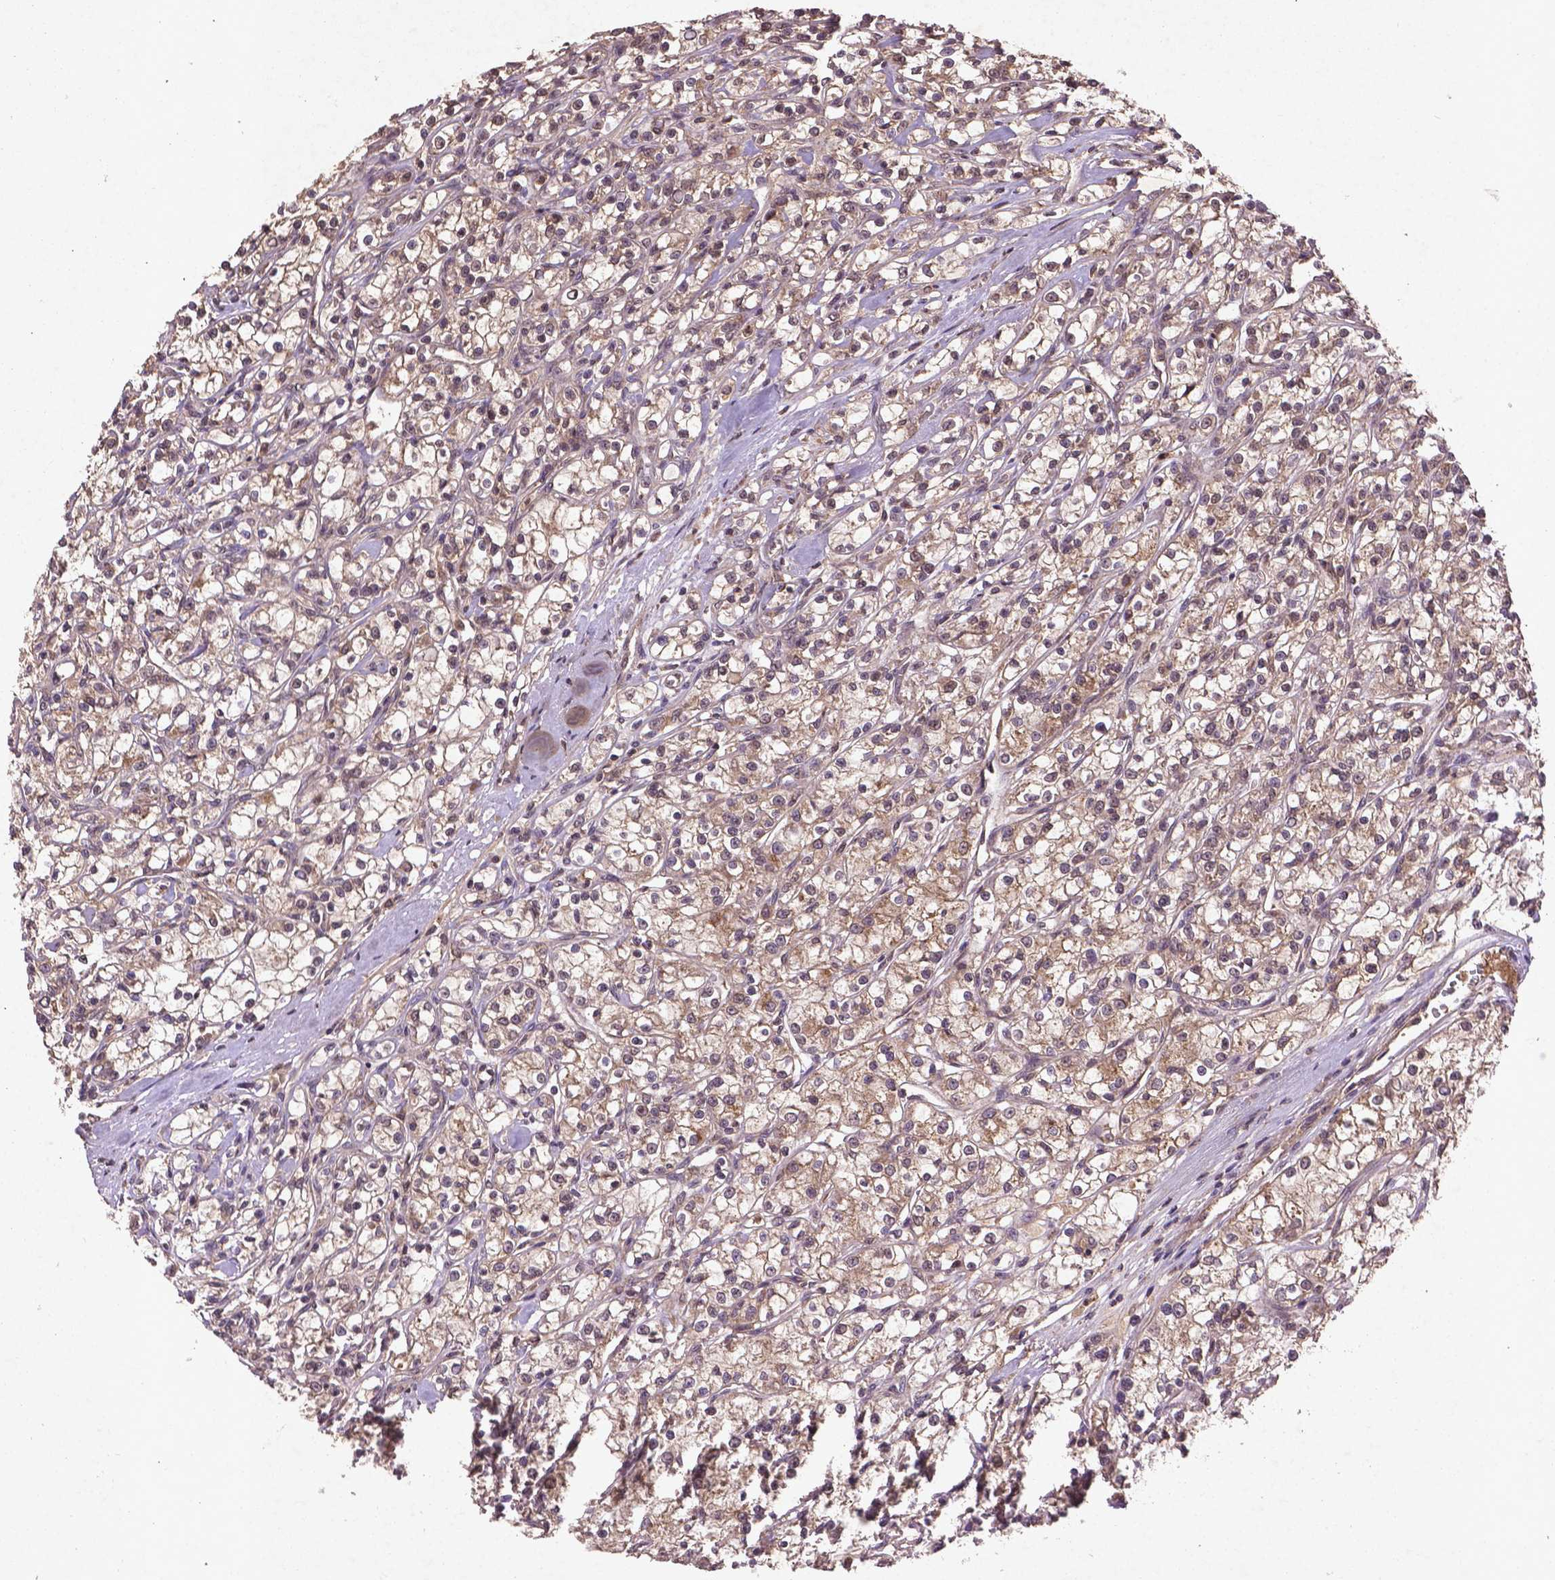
{"staining": {"intensity": "weak", "quantity": ">75%", "location": "cytoplasmic/membranous"}, "tissue": "renal cancer", "cell_type": "Tumor cells", "image_type": "cancer", "snomed": [{"axis": "morphology", "description": "Adenocarcinoma, NOS"}, {"axis": "topography", "description": "Kidney"}], "caption": "Weak cytoplasmic/membranous positivity is seen in approximately >75% of tumor cells in renal cancer (adenocarcinoma).", "gene": "NIPAL2", "patient": {"sex": "female", "age": 59}}